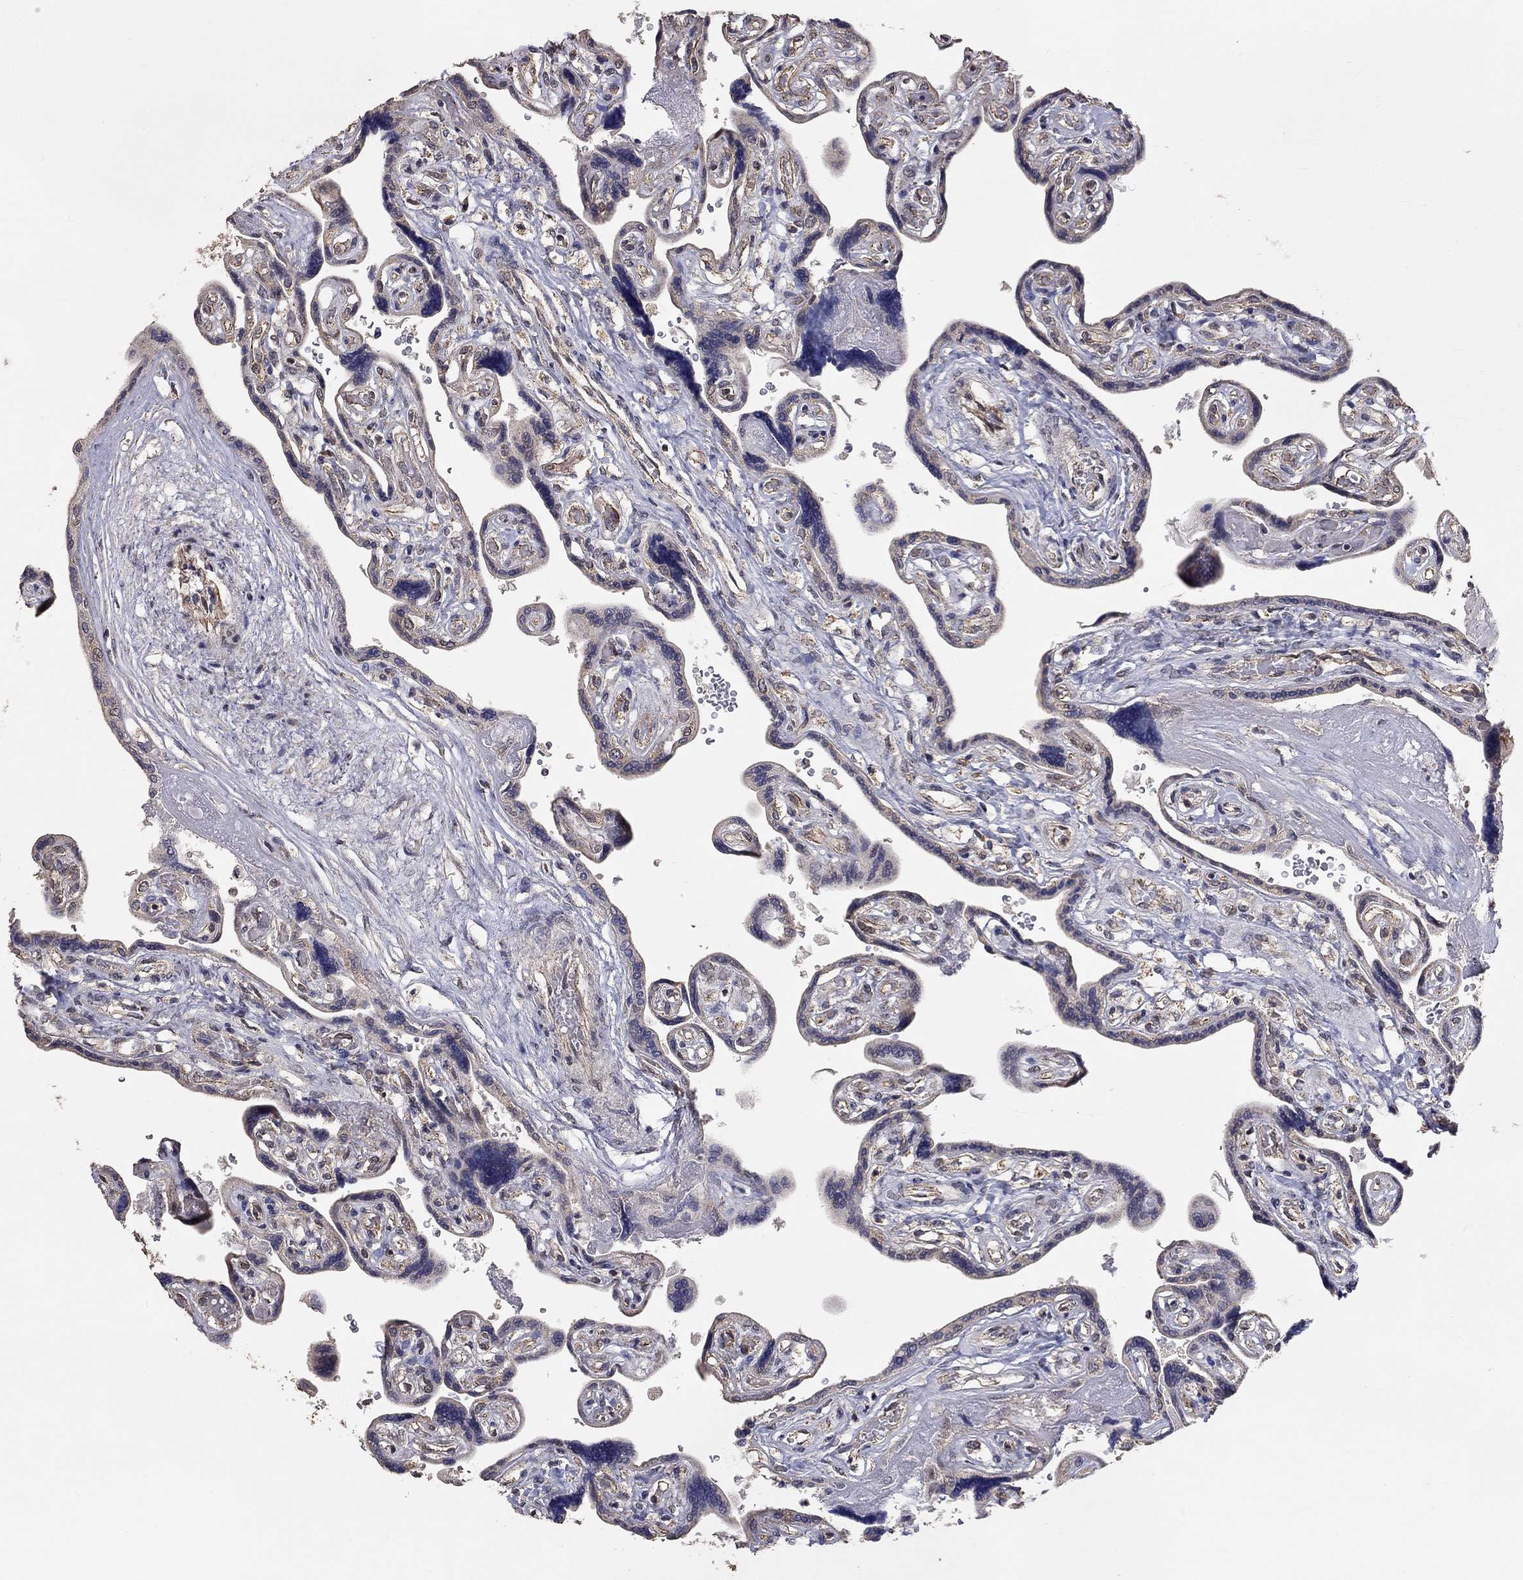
{"staining": {"intensity": "negative", "quantity": "none", "location": "none"}, "tissue": "placenta", "cell_type": "Decidual cells", "image_type": "normal", "snomed": [{"axis": "morphology", "description": "Normal tissue, NOS"}, {"axis": "topography", "description": "Placenta"}], "caption": "Immunohistochemical staining of benign placenta reveals no significant positivity in decidual cells.", "gene": "ANKRA2", "patient": {"sex": "female", "age": 32}}